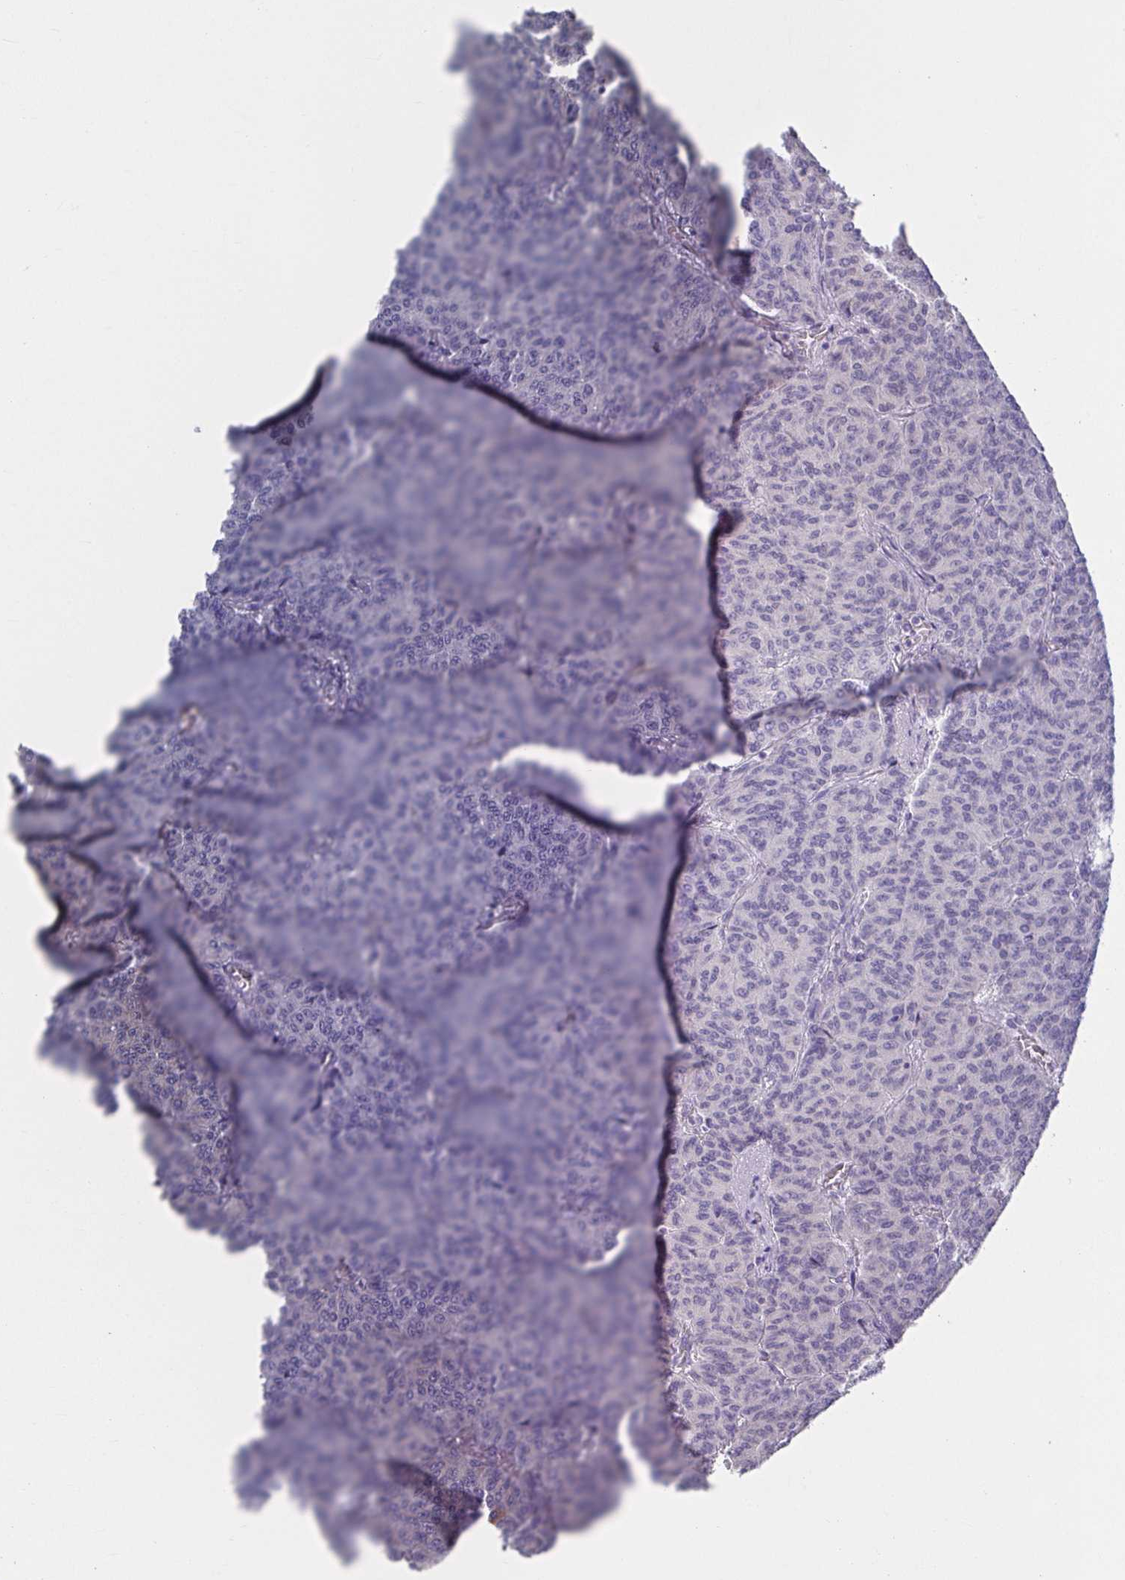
{"staining": {"intensity": "negative", "quantity": "none", "location": "none"}, "tissue": "carcinoid", "cell_type": "Tumor cells", "image_type": "cancer", "snomed": [{"axis": "morphology", "description": "Carcinoid, malignant, NOS"}, {"axis": "topography", "description": "Lung"}], "caption": "High magnification brightfield microscopy of malignant carcinoid stained with DAB (3,3'-diaminobenzidine) (brown) and counterstained with hematoxylin (blue): tumor cells show no significant positivity. Nuclei are stained in blue.", "gene": "CXCR1", "patient": {"sex": "male", "age": 61}}